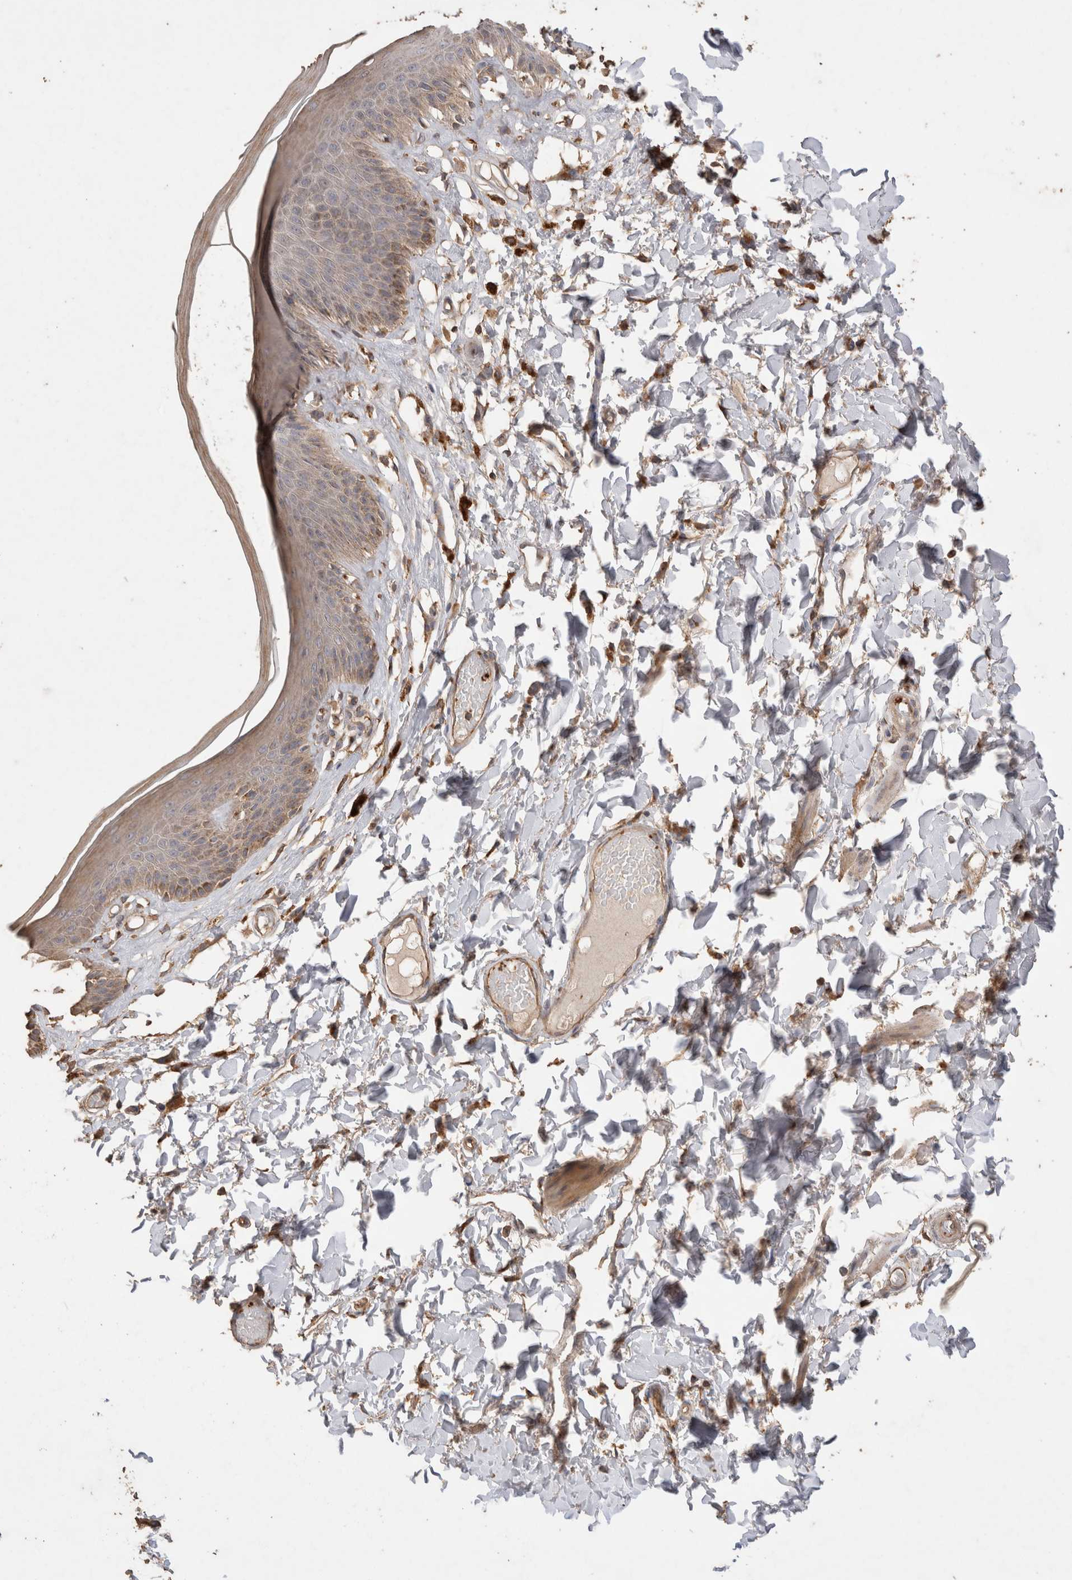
{"staining": {"intensity": "weak", "quantity": "25%-75%", "location": "cytoplasmic/membranous"}, "tissue": "skin", "cell_type": "Epidermal cells", "image_type": "normal", "snomed": [{"axis": "morphology", "description": "Normal tissue, NOS"}, {"axis": "topography", "description": "Vulva"}], "caption": "High-magnification brightfield microscopy of normal skin stained with DAB (3,3'-diaminobenzidine) (brown) and counterstained with hematoxylin (blue). epidermal cells exhibit weak cytoplasmic/membranous expression is seen in approximately25%-75% of cells.", "gene": "SNX31", "patient": {"sex": "female", "age": 73}}